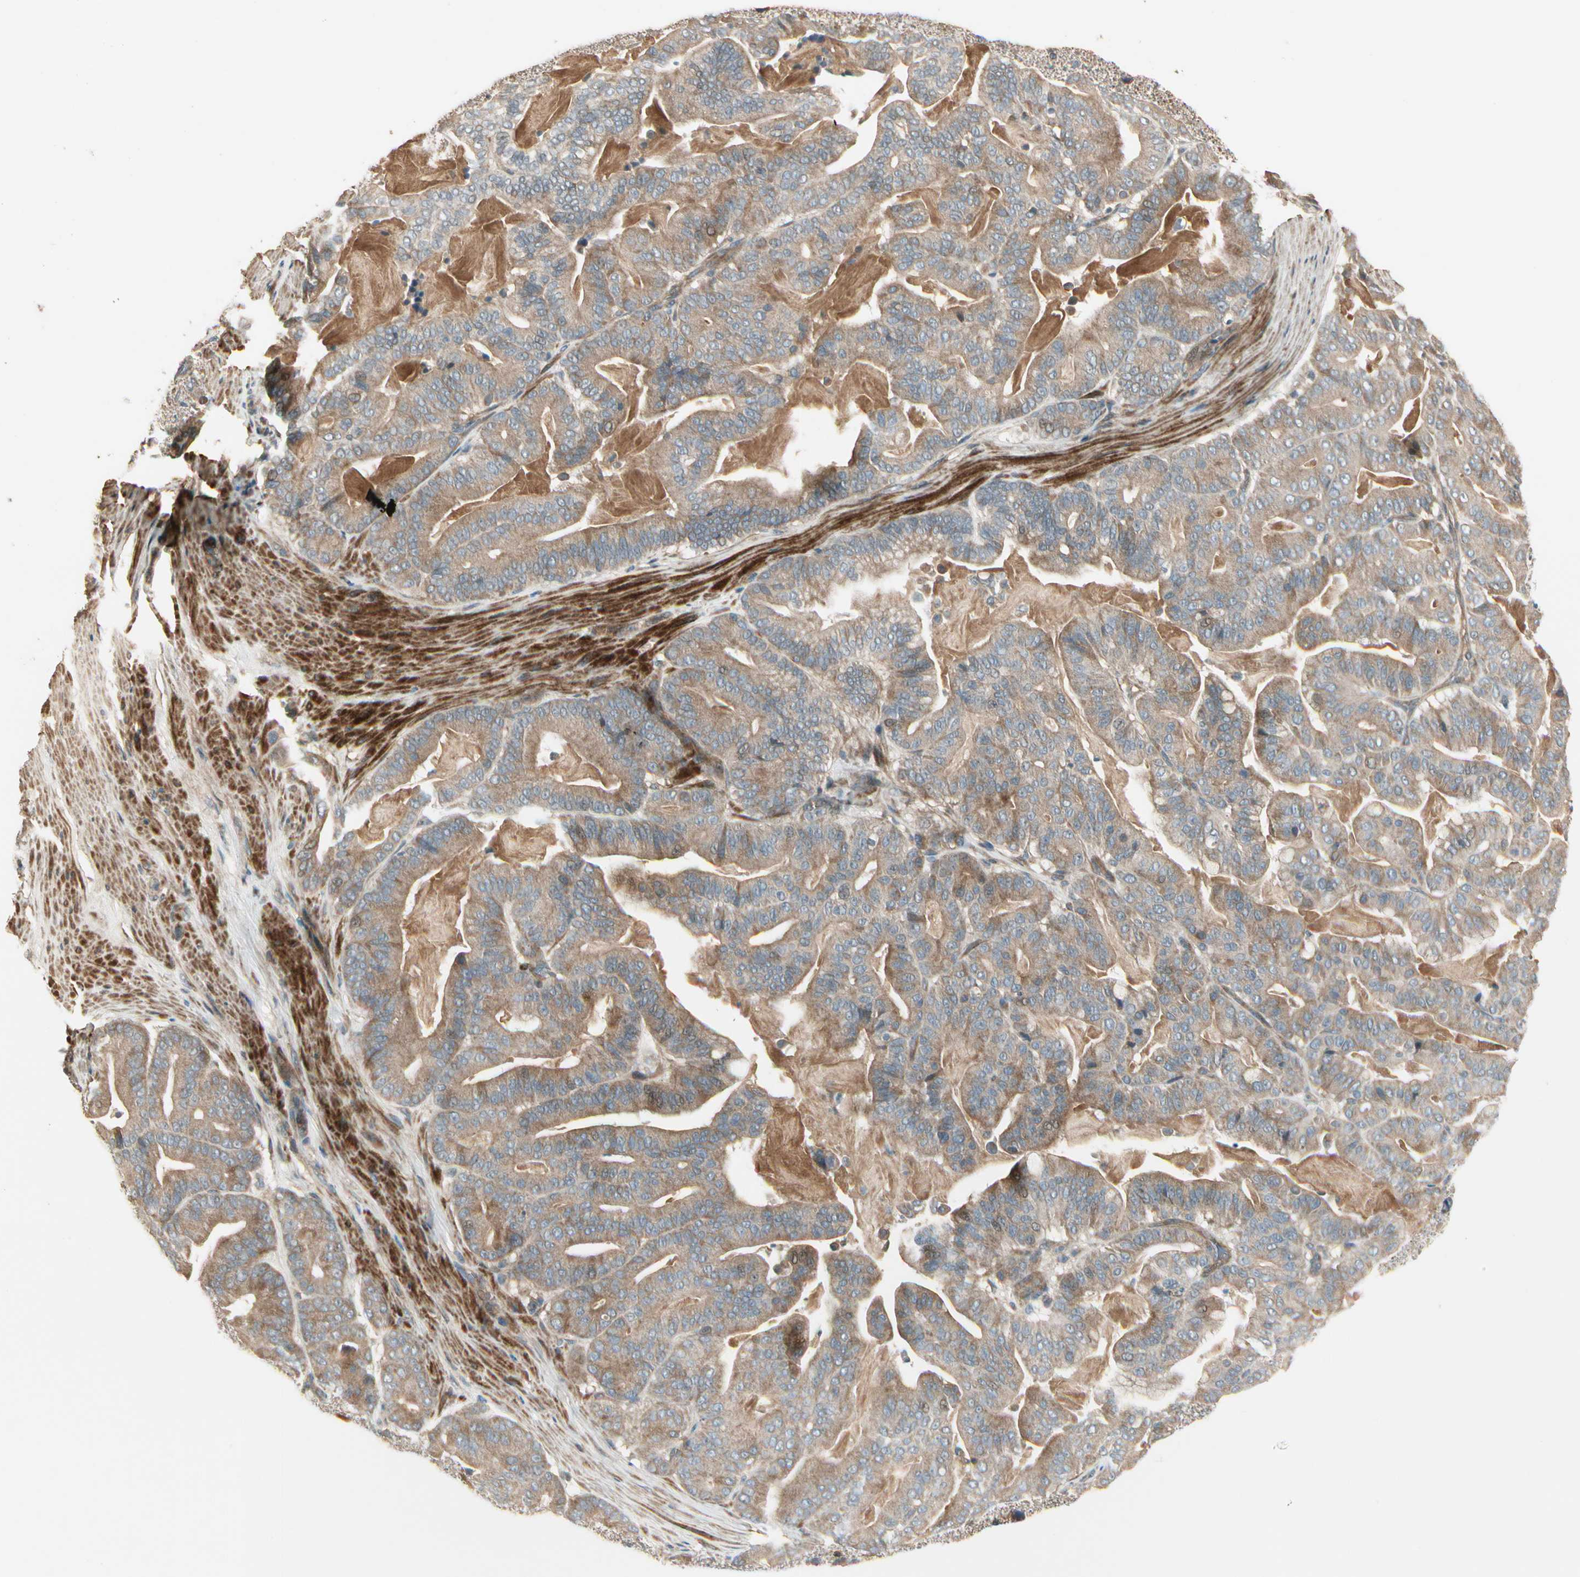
{"staining": {"intensity": "moderate", "quantity": ">75%", "location": "cytoplasmic/membranous"}, "tissue": "pancreatic cancer", "cell_type": "Tumor cells", "image_type": "cancer", "snomed": [{"axis": "morphology", "description": "Adenocarcinoma, NOS"}, {"axis": "topography", "description": "Pancreas"}], "caption": "DAB immunohistochemical staining of human pancreatic adenocarcinoma demonstrates moderate cytoplasmic/membranous protein positivity in about >75% of tumor cells. The staining is performed using DAB brown chromogen to label protein expression. The nuclei are counter-stained blue using hematoxylin.", "gene": "ACVR1", "patient": {"sex": "male", "age": 63}}